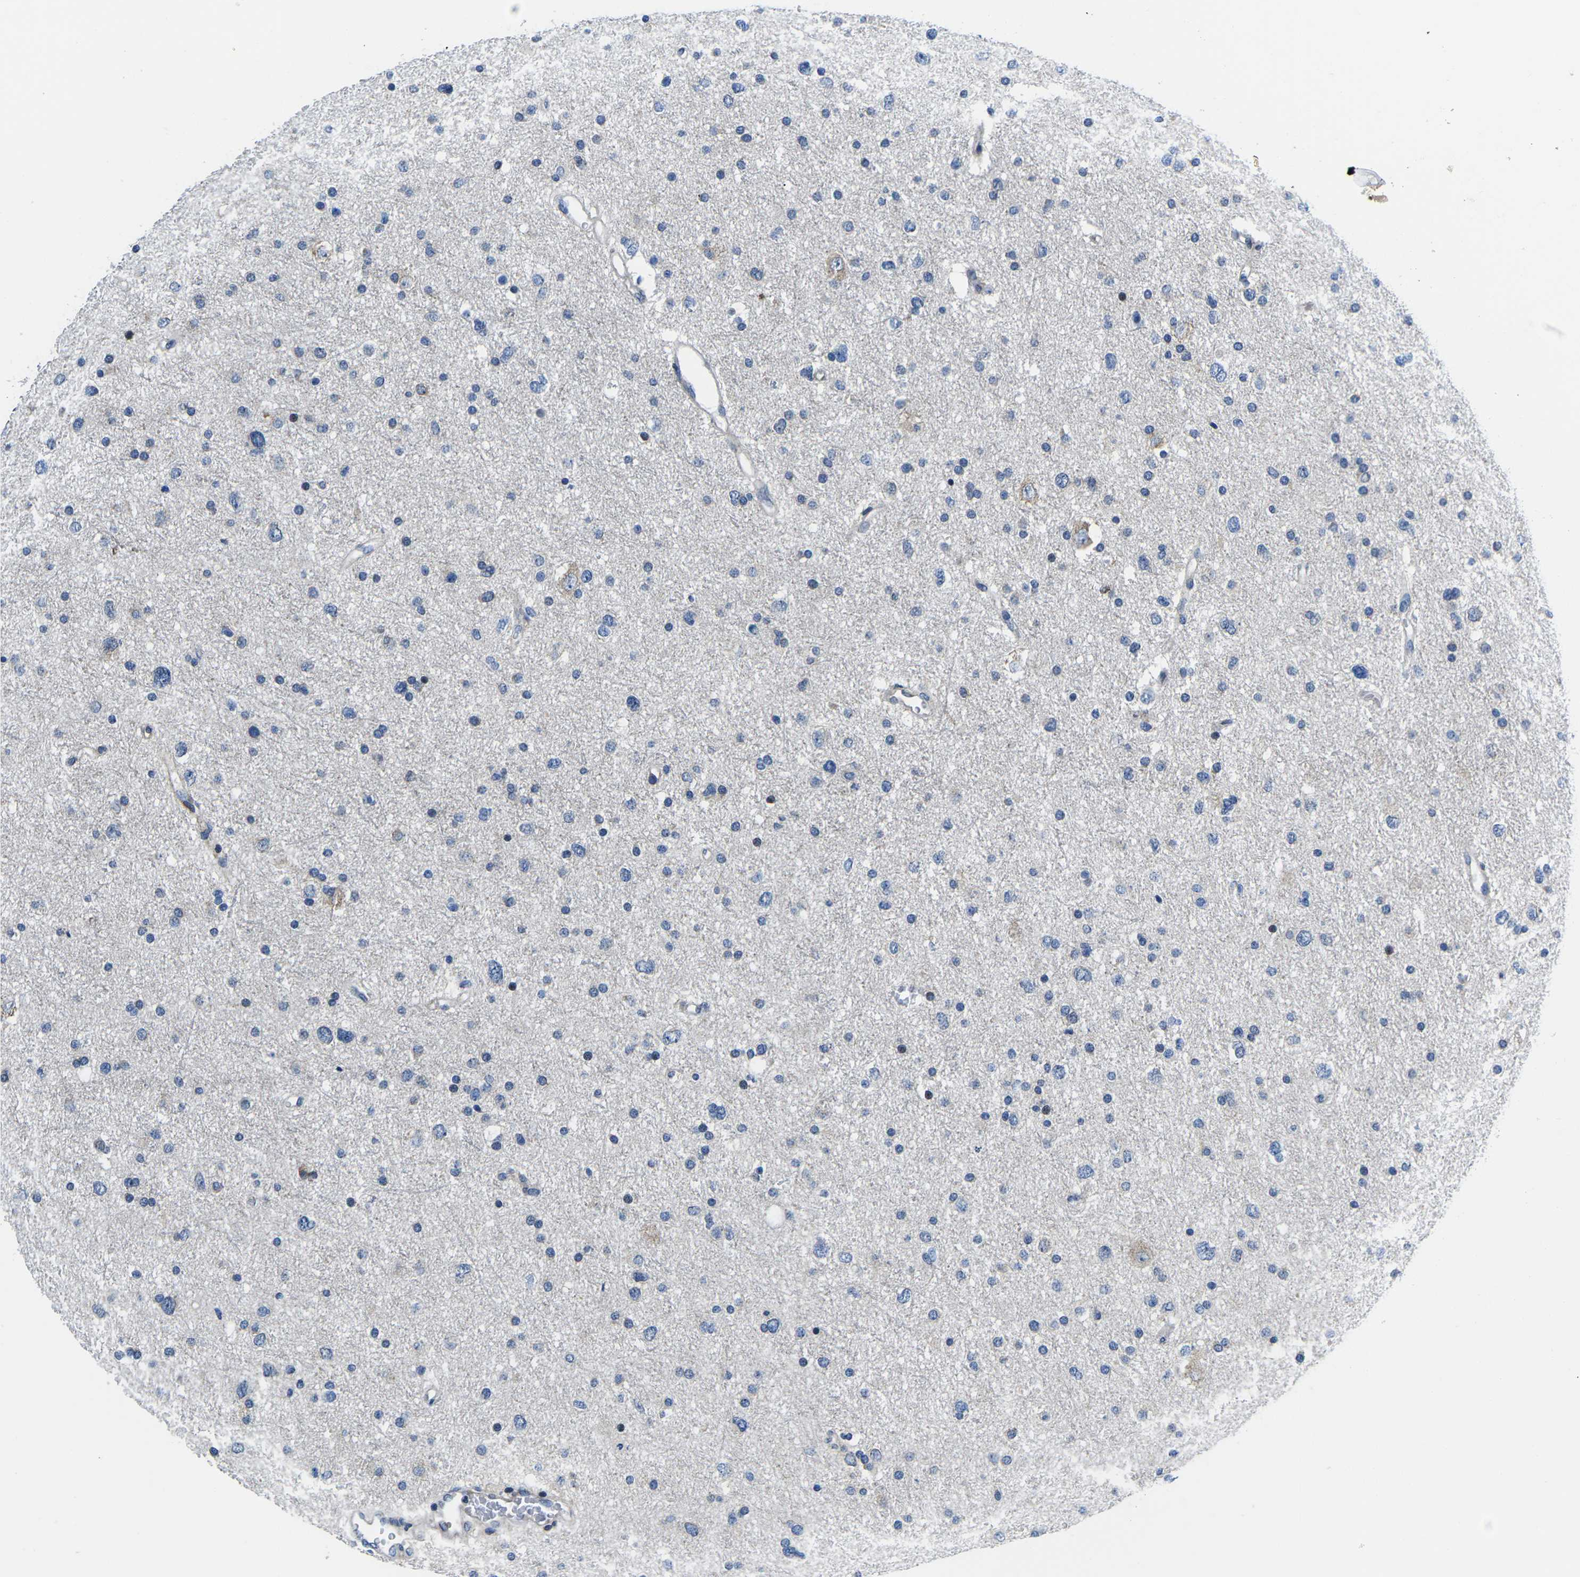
{"staining": {"intensity": "negative", "quantity": "none", "location": "none"}, "tissue": "glioma", "cell_type": "Tumor cells", "image_type": "cancer", "snomed": [{"axis": "morphology", "description": "Glioma, malignant, Low grade"}, {"axis": "topography", "description": "Brain"}], "caption": "The image displays no significant staining in tumor cells of malignant glioma (low-grade). The staining is performed using DAB brown chromogen with nuclei counter-stained in using hematoxylin.", "gene": "EIF4E", "patient": {"sex": "female", "age": 37}}